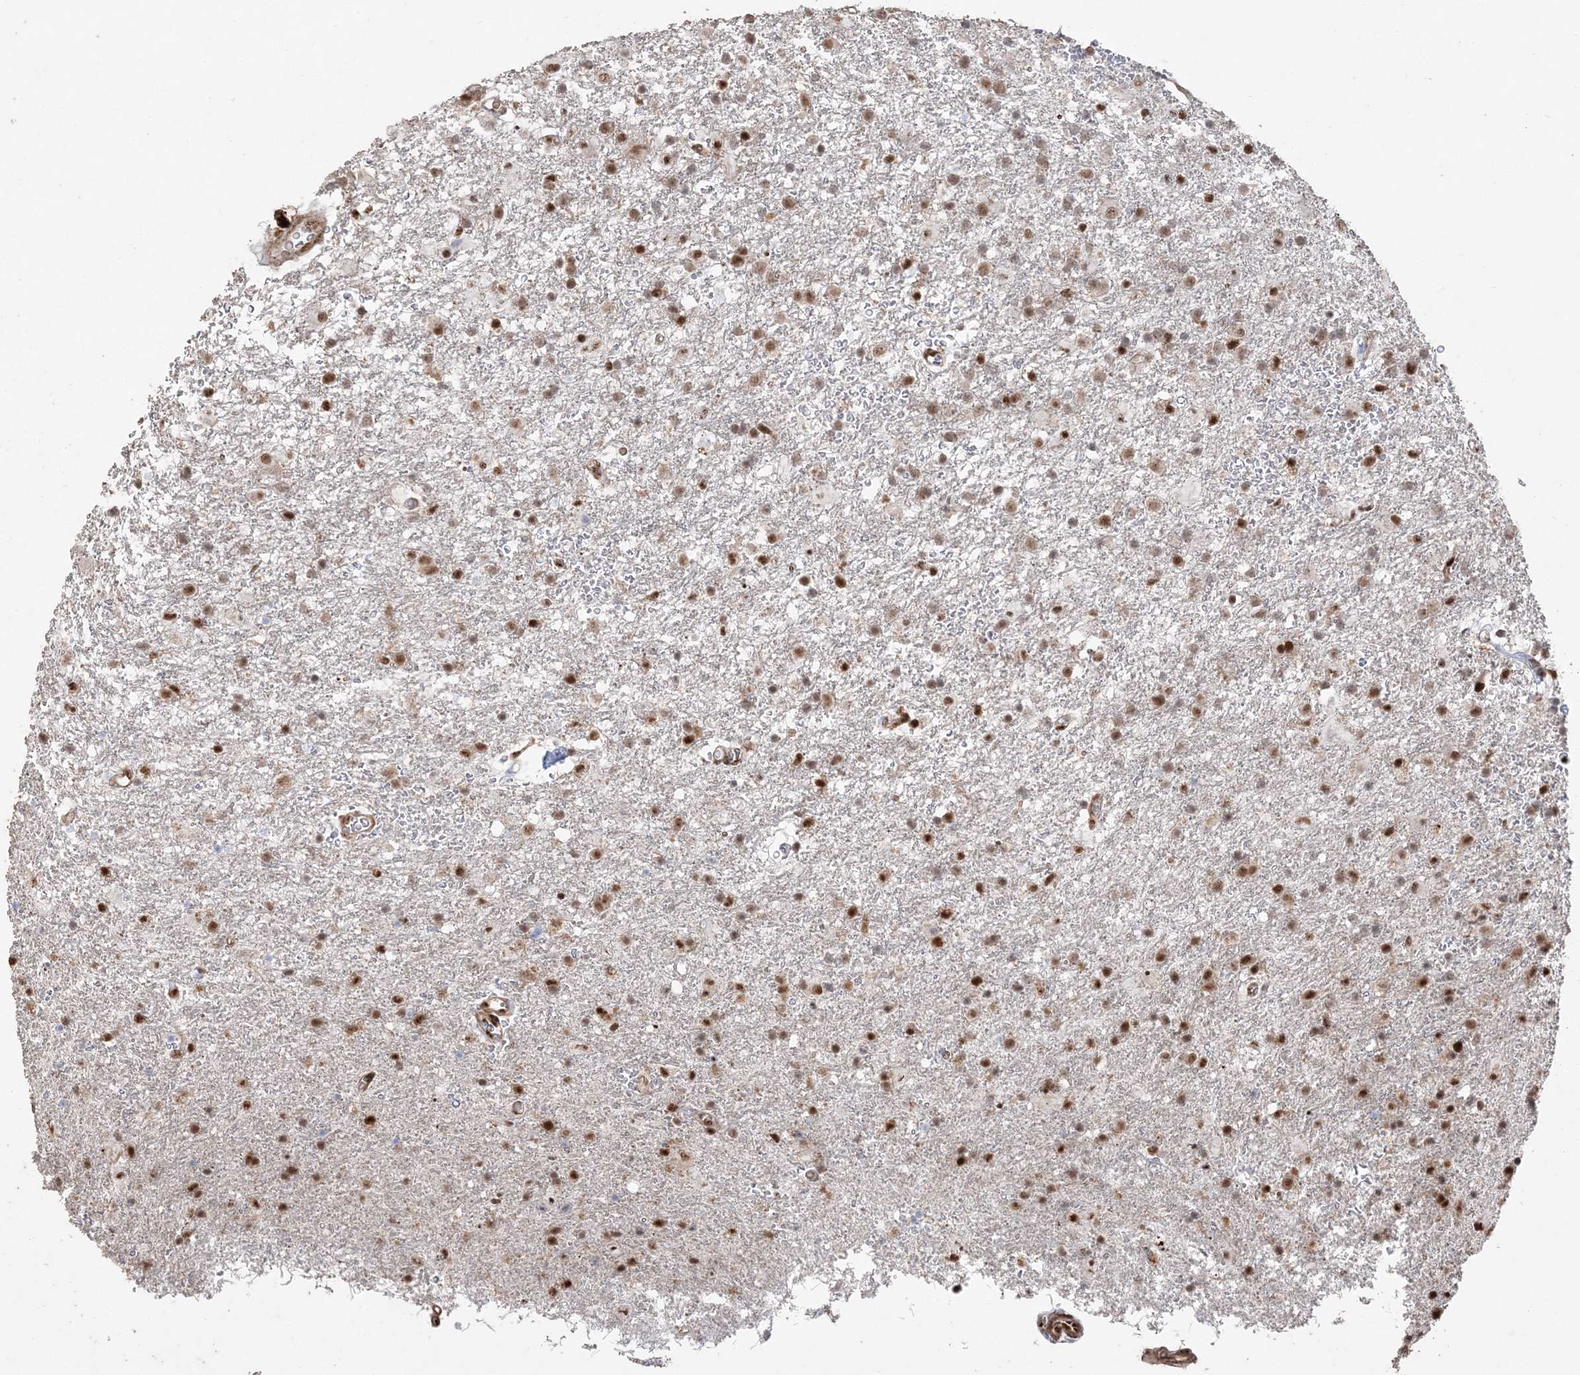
{"staining": {"intensity": "moderate", "quantity": ">75%", "location": "nuclear"}, "tissue": "glioma", "cell_type": "Tumor cells", "image_type": "cancer", "snomed": [{"axis": "morphology", "description": "Glioma, malignant, Low grade"}, {"axis": "topography", "description": "Brain"}], "caption": "Immunohistochemical staining of human low-grade glioma (malignant) reveals medium levels of moderate nuclear protein positivity in approximately >75% of tumor cells. The protein is shown in brown color, while the nuclei are stained blue.", "gene": "RBM17", "patient": {"sex": "male", "age": 65}}